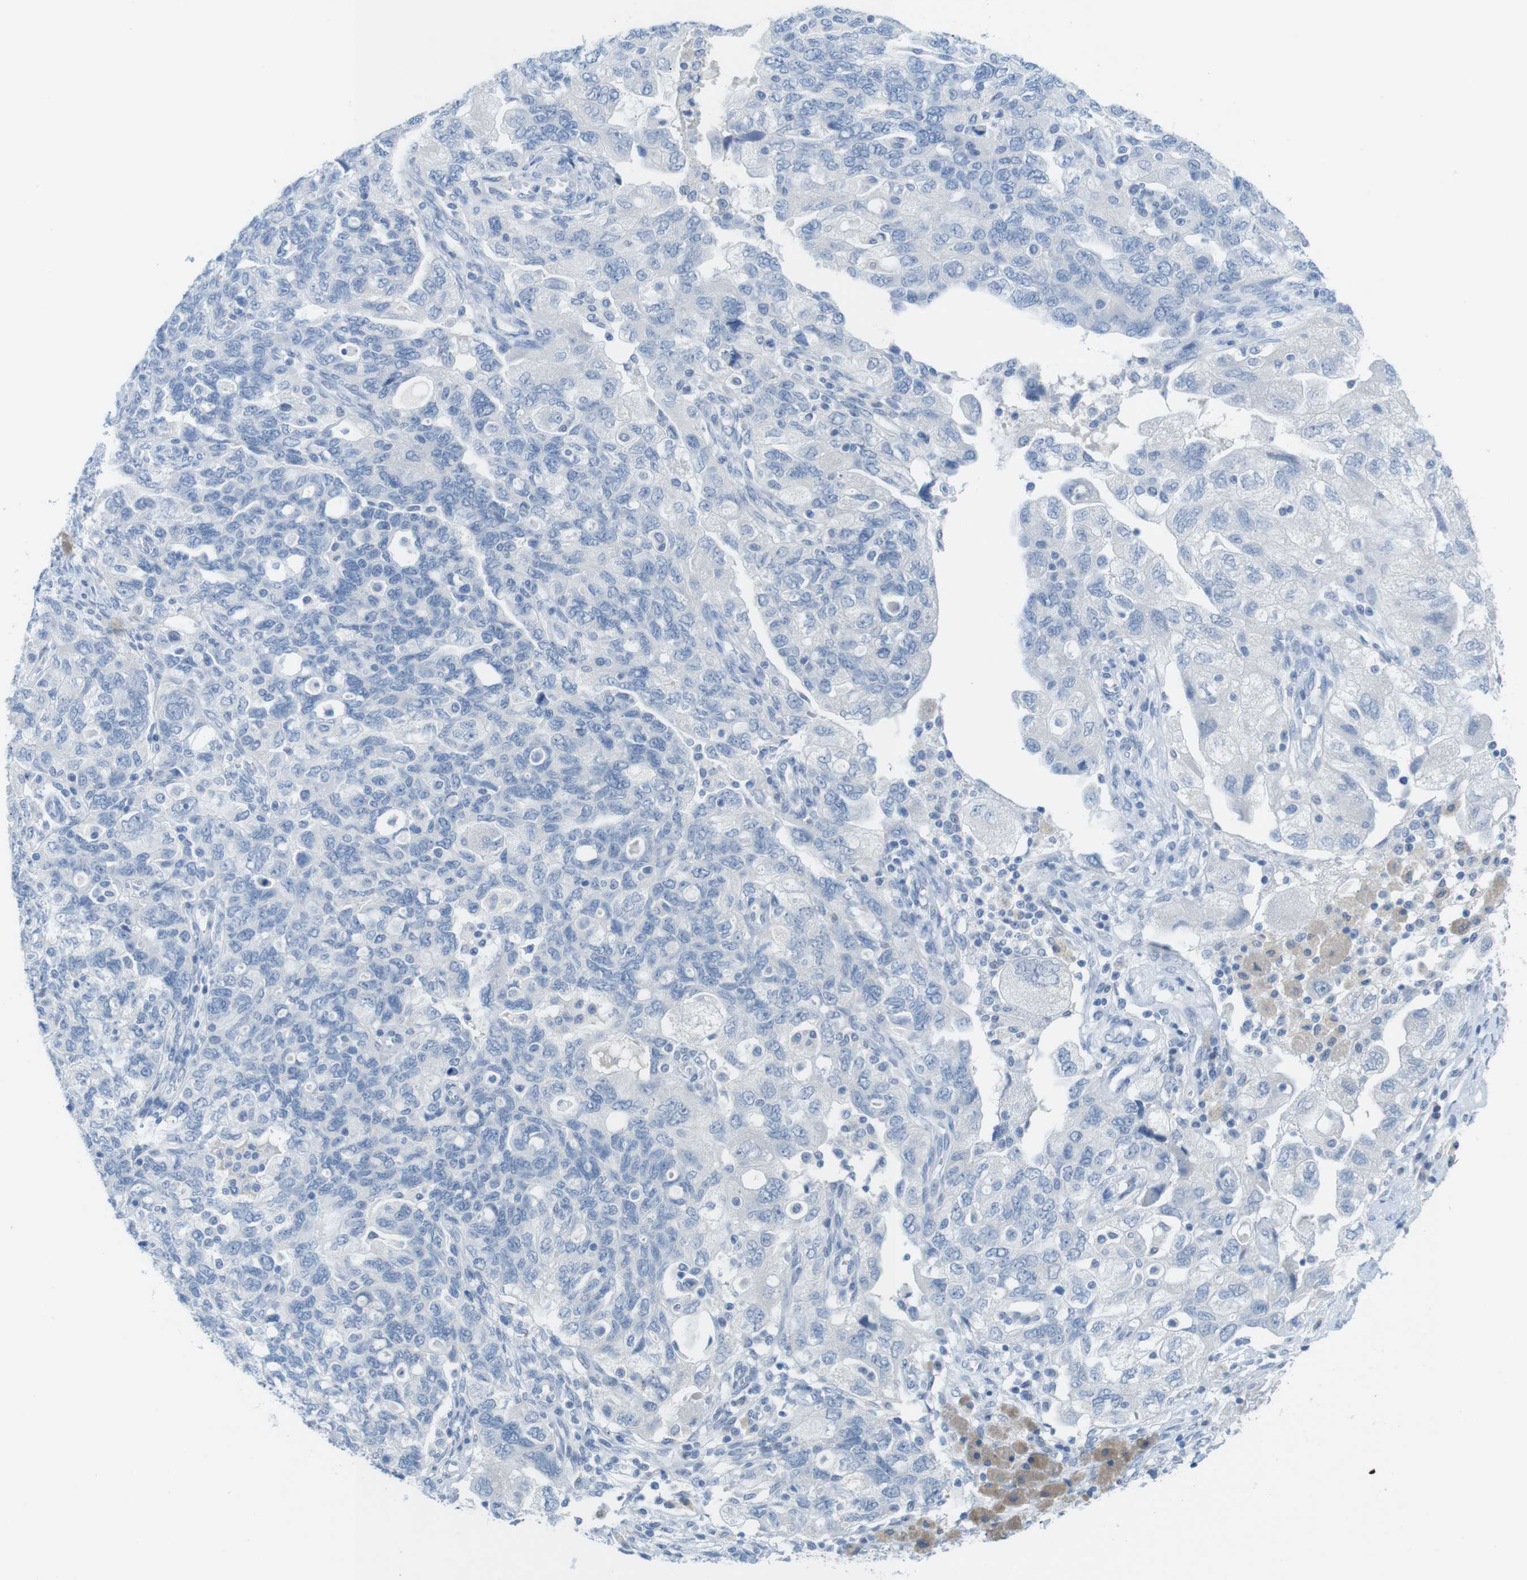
{"staining": {"intensity": "negative", "quantity": "none", "location": "none"}, "tissue": "ovarian cancer", "cell_type": "Tumor cells", "image_type": "cancer", "snomed": [{"axis": "morphology", "description": "Carcinoma, NOS"}, {"axis": "morphology", "description": "Cystadenocarcinoma, serous, NOS"}, {"axis": "topography", "description": "Ovary"}], "caption": "High magnification brightfield microscopy of ovarian cancer (carcinoma) stained with DAB (3,3'-diaminobenzidine) (brown) and counterstained with hematoxylin (blue): tumor cells show no significant staining. (DAB IHC visualized using brightfield microscopy, high magnification).", "gene": "OPN1SW", "patient": {"sex": "female", "age": 69}}